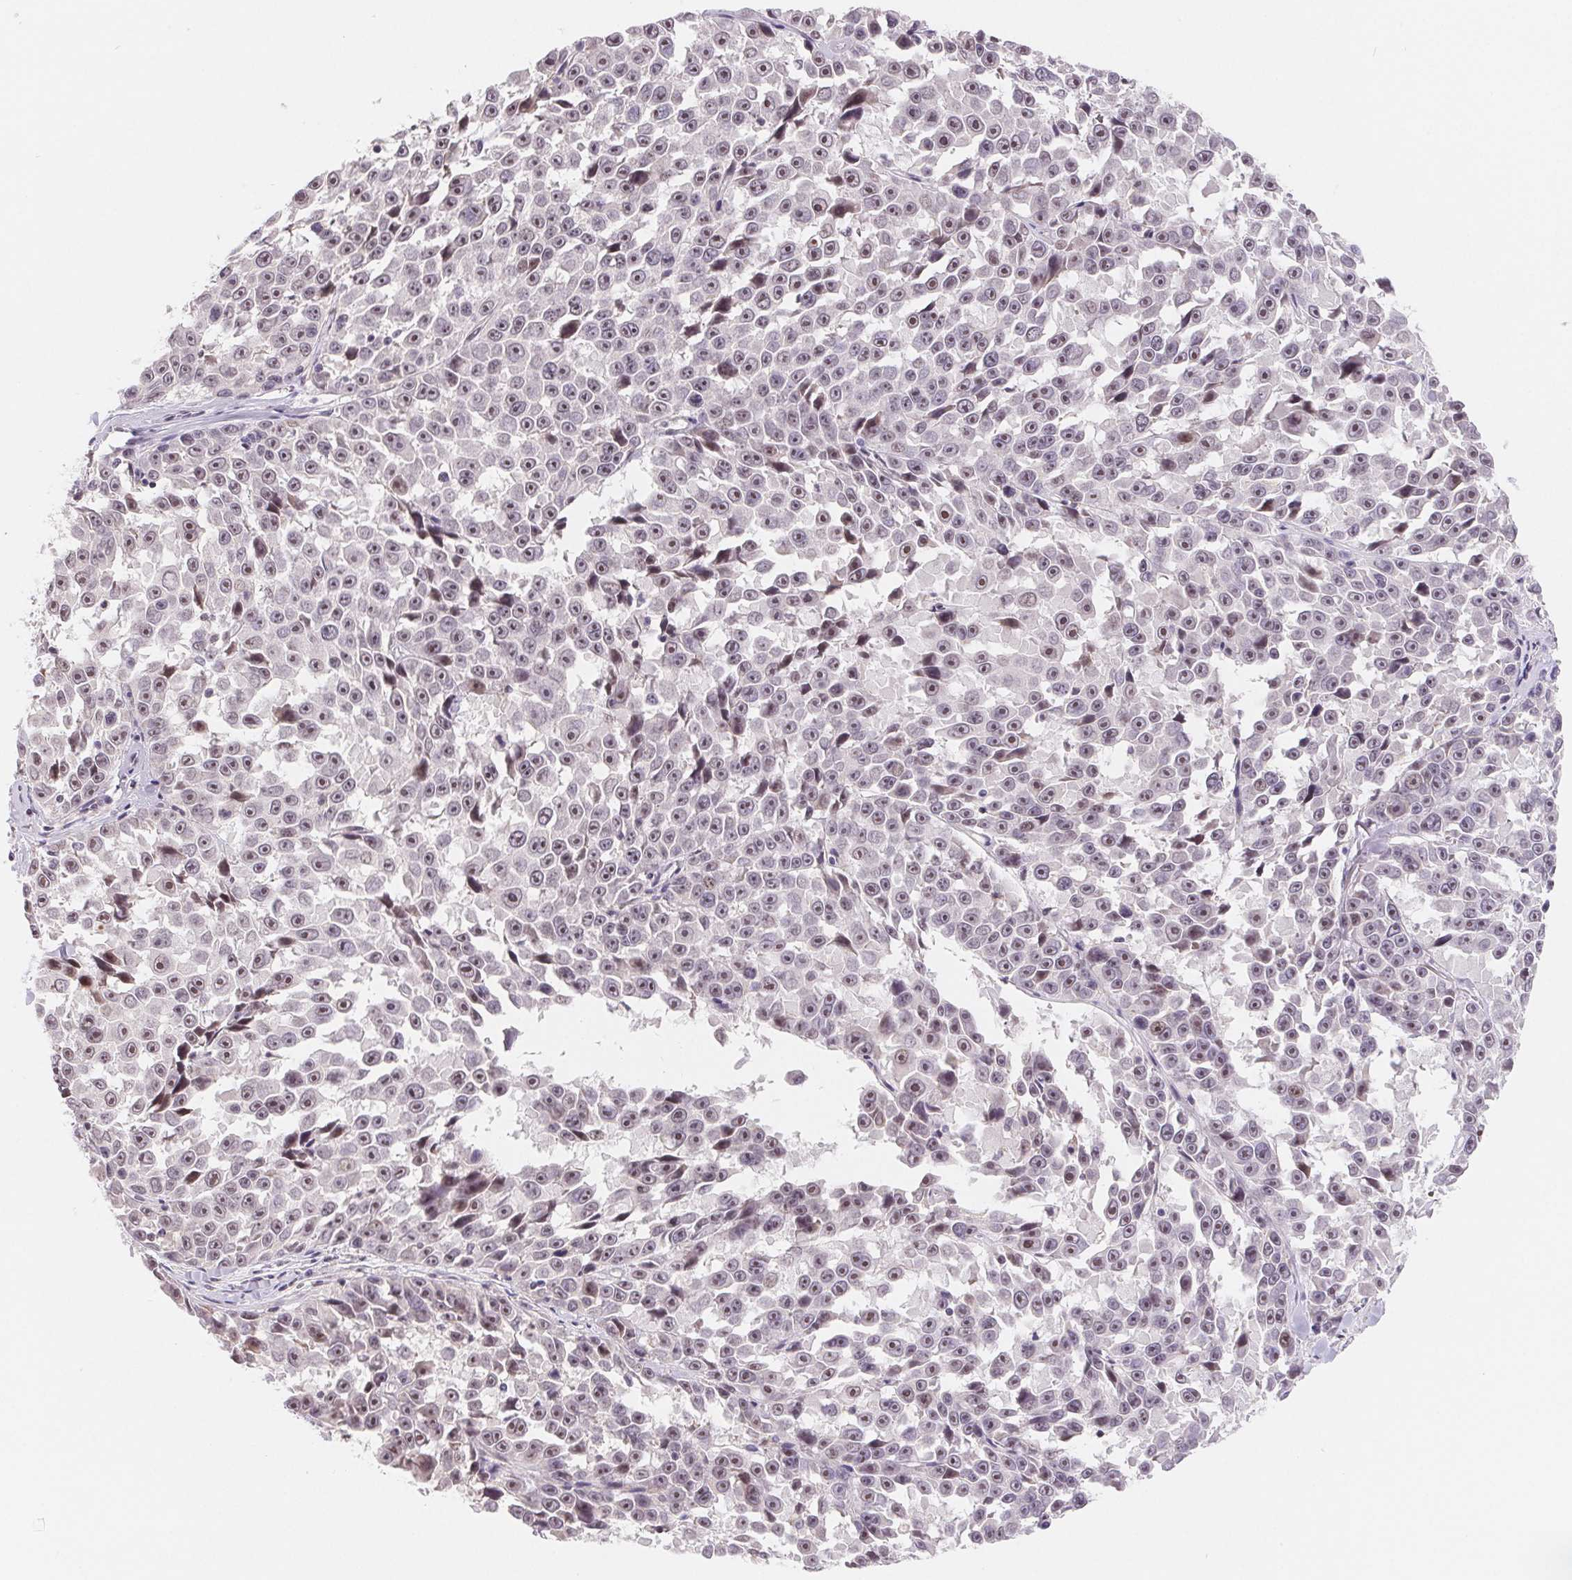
{"staining": {"intensity": "moderate", "quantity": "25%-75%", "location": "nuclear"}, "tissue": "melanoma", "cell_type": "Tumor cells", "image_type": "cancer", "snomed": [{"axis": "morphology", "description": "Malignant melanoma, NOS"}, {"axis": "topography", "description": "Skin"}], "caption": "DAB (3,3'-diaminobenzidine) immunohistochemical staining of malignant melanoma demonstrates moderate nuclear protein positivity in approximately 25%-75% of tumor cells.", "gene": "LCA5L", "patient": {"sex": "female", "age": 66}}